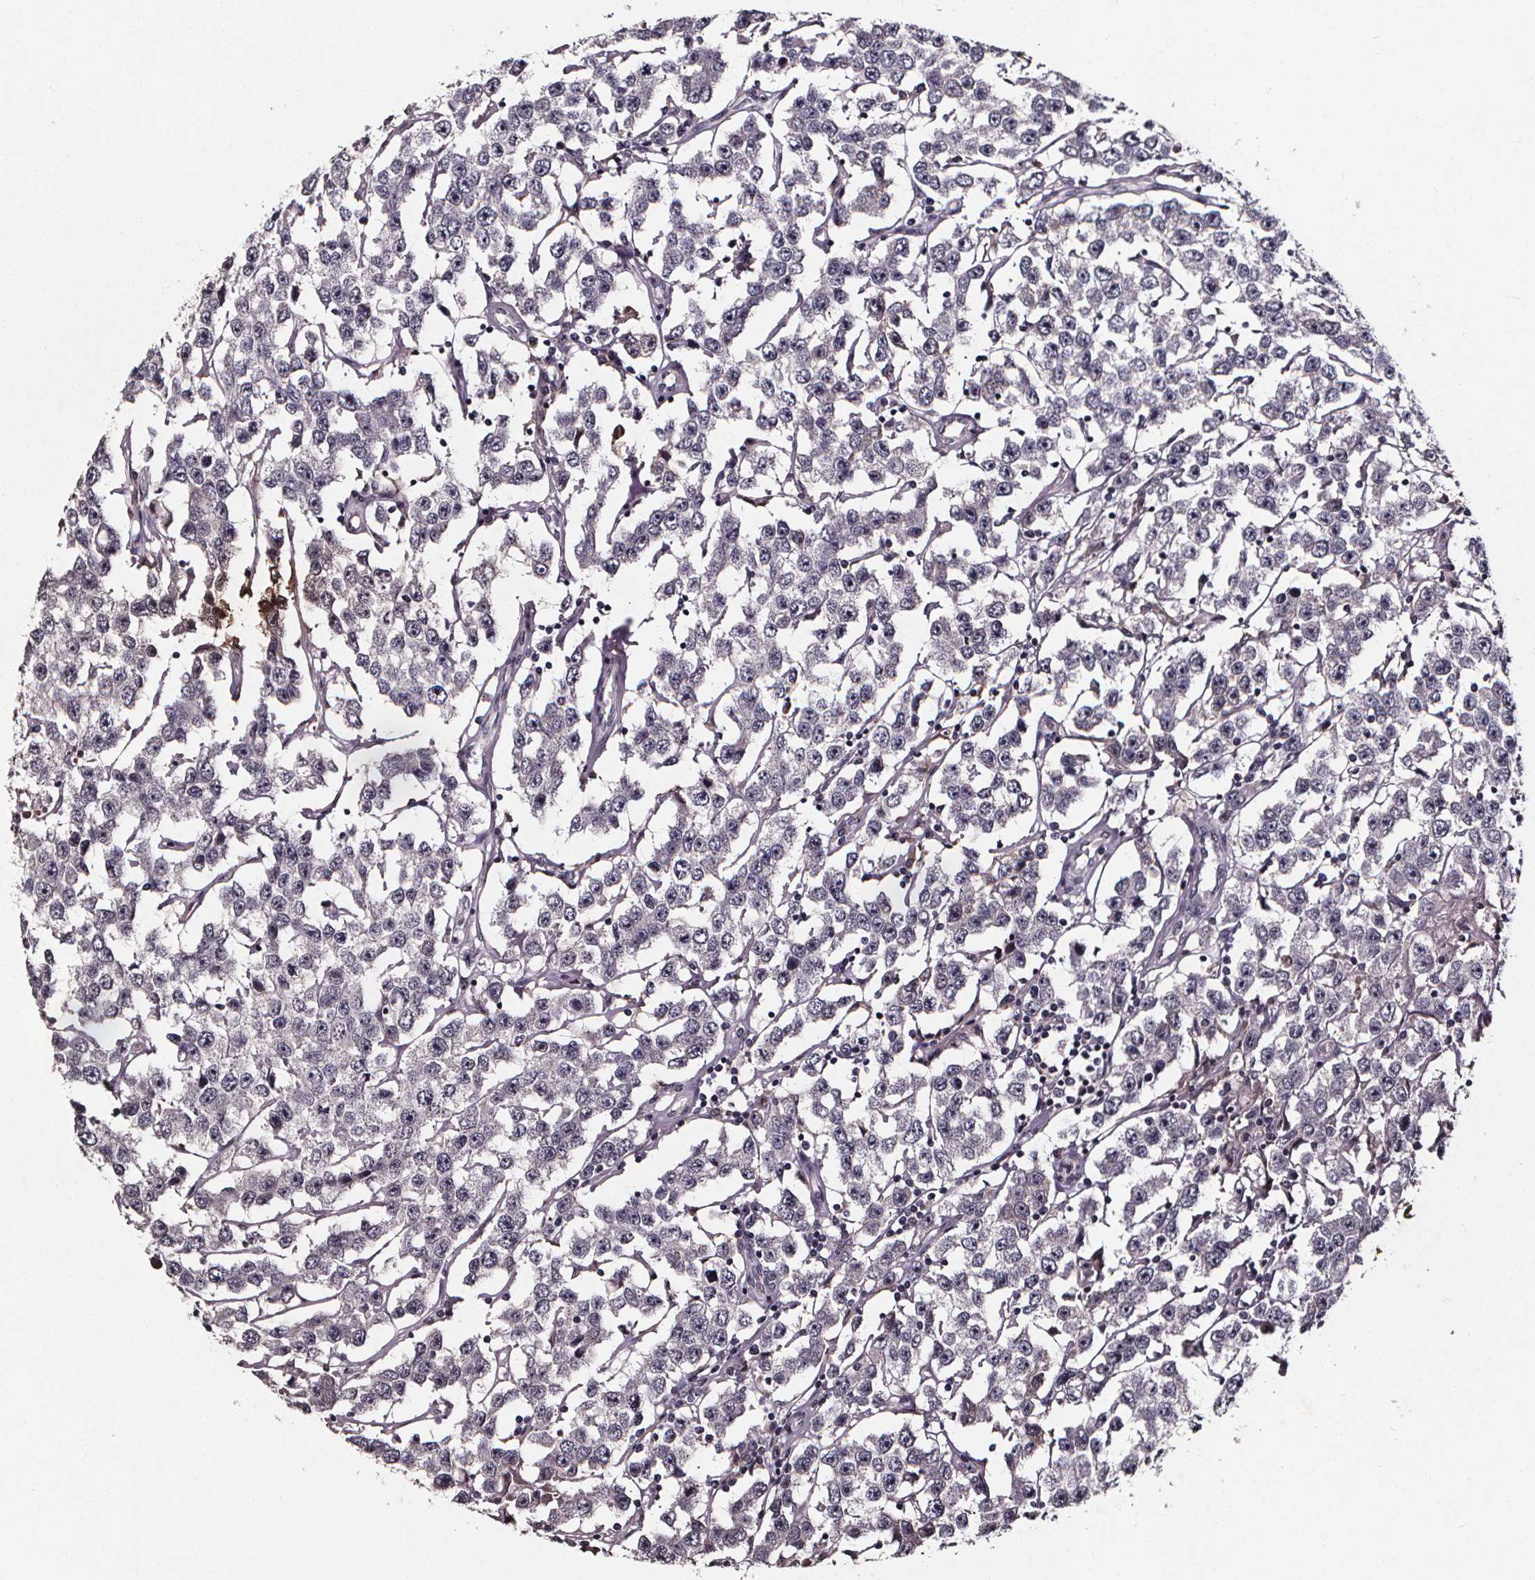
{"staining": {"intensity": "negative", "quantity": "none", "location": "none"}, "tissue": "testis cancer", "cell_type": "Tumor cells", "image_type": "cancer", "snomed": [{"axis": "morphology", "description": "Seminoma, NOS"}, {"axis": "topography", "description": "Testis"}], "caption": "This image is of testis seminoma stained with immunohistochemistry to label a protein in brown with the nuclei are counter-stained blue. There is no positivity in tumor cells.", "gene": "SPAG8", "patient": {"sex": "male", "age": 52}}